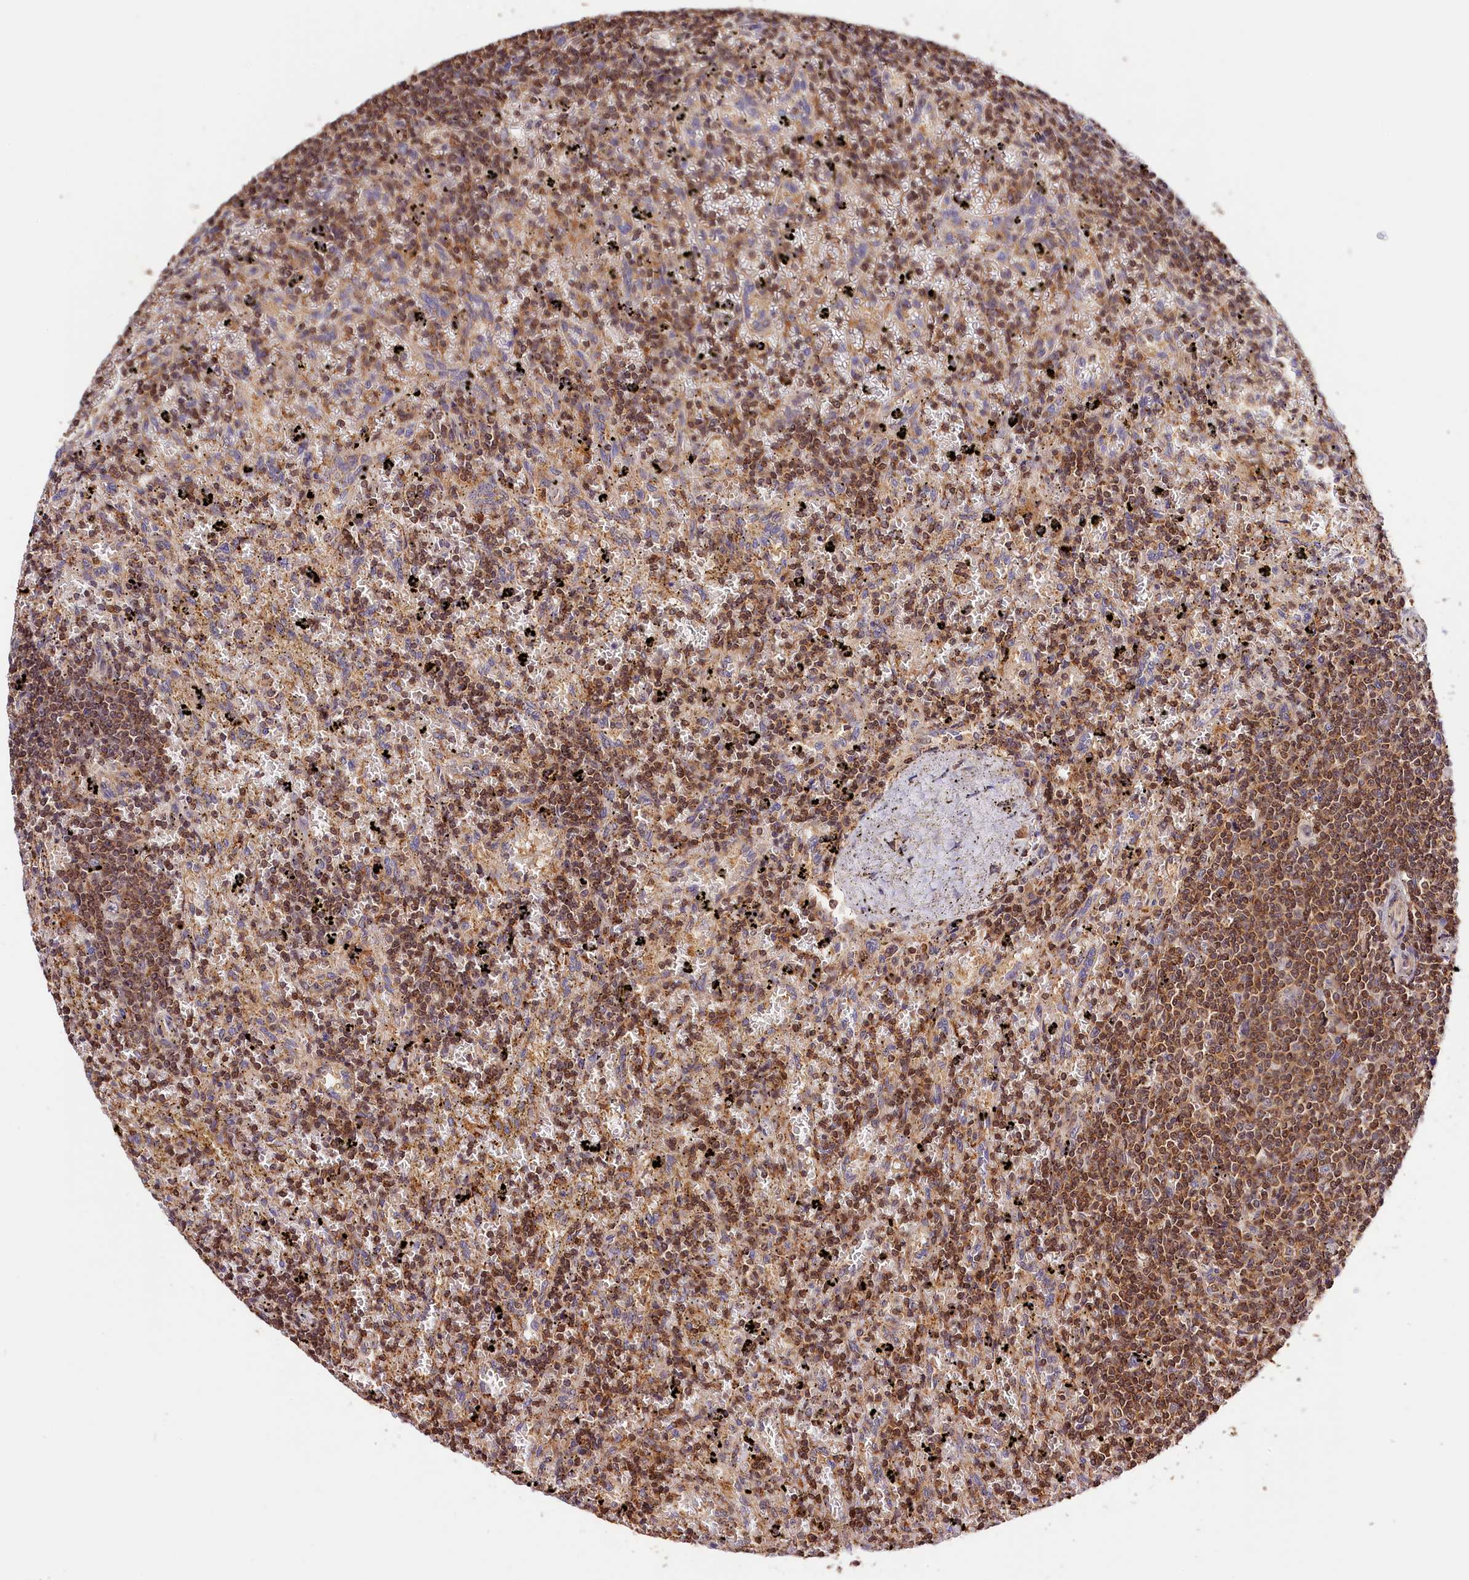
{"staining": {"intensity": "moderate", "quantity": ">75%", "location": "cytoplasmic/membranous,nuclear"}, "tissue": "lymphoma", "cell_type": "Tumor cells", "image_type": "cancer", "snomed": [{"axis": "morphology", "description": "Malignant lymphoma, non-Hodgkin's type, Low grade"}, {"axis": "topography", "description": "Spleen"}], "caption": "Lymphoma stained with immunohistochemistry shows moderate cytoplasmic/membranous and nuclear expression in approximately >75% of tumor cells. Nuclei are stained in blue.", "gene": "KPTN", "patient": {"sex": "male", "age": 76}}